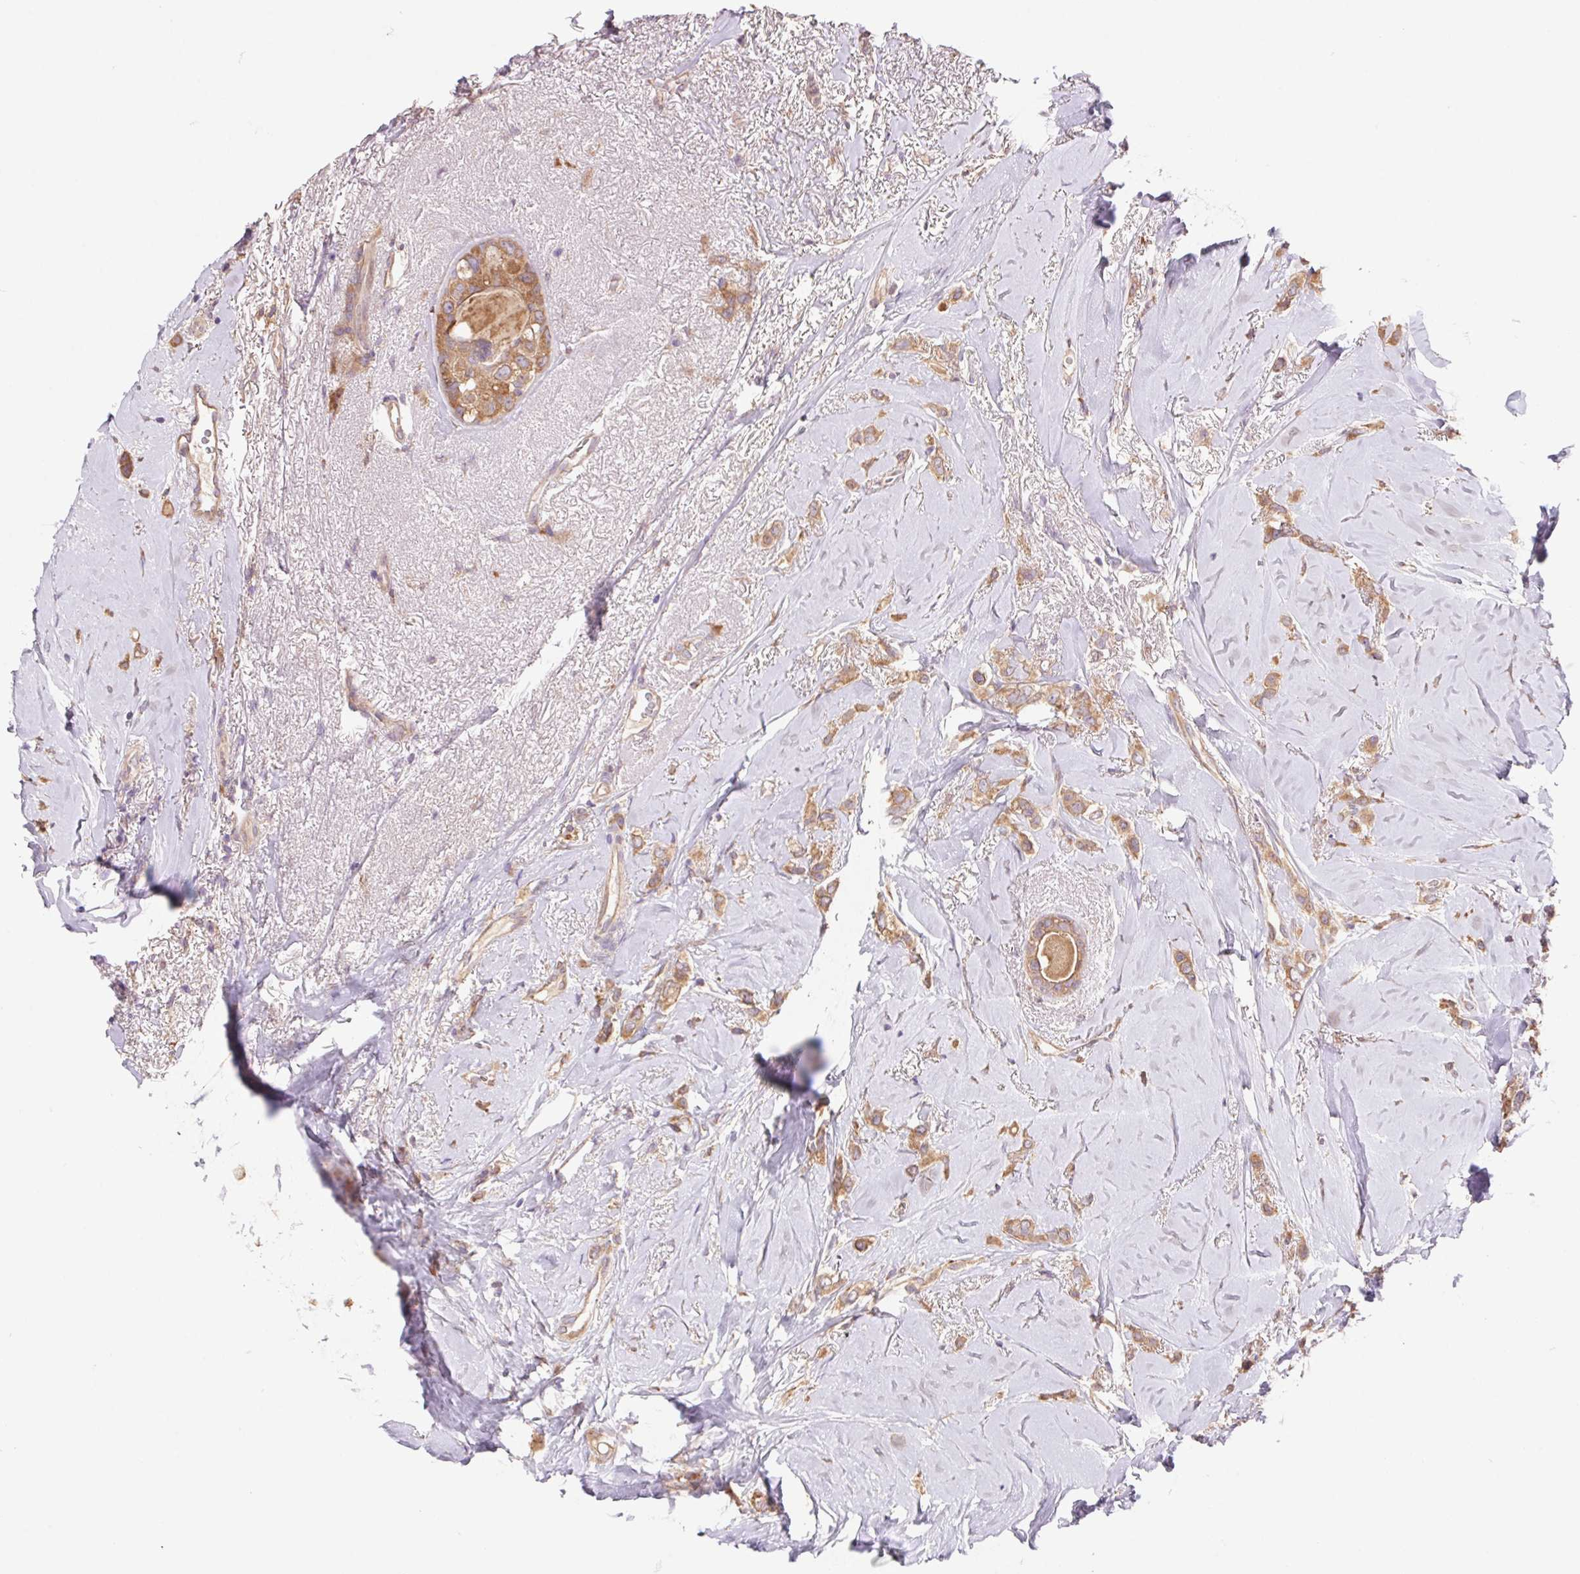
{"staining": {"intensity": "moderate", "quantity": ">75%", "location": "cytoplasmic/membranous"}, "tissue": "breast cancer", "cell_type": "Tumor cells", "image_type": "cancer", "snomed": [{"axis": "morphology", "description": "Lobular carcinoma"}, {"axis": "topography", "description": "Breast"}], "caption": "Human breast cancer (lobular carcinoma) stained with a brown dye displays moderate cytoplasmic/membranous positive expression in approximately >75% of tumor cells.", "gene": "KLHL20", "patient": {"sex": "female", "age": 66}}